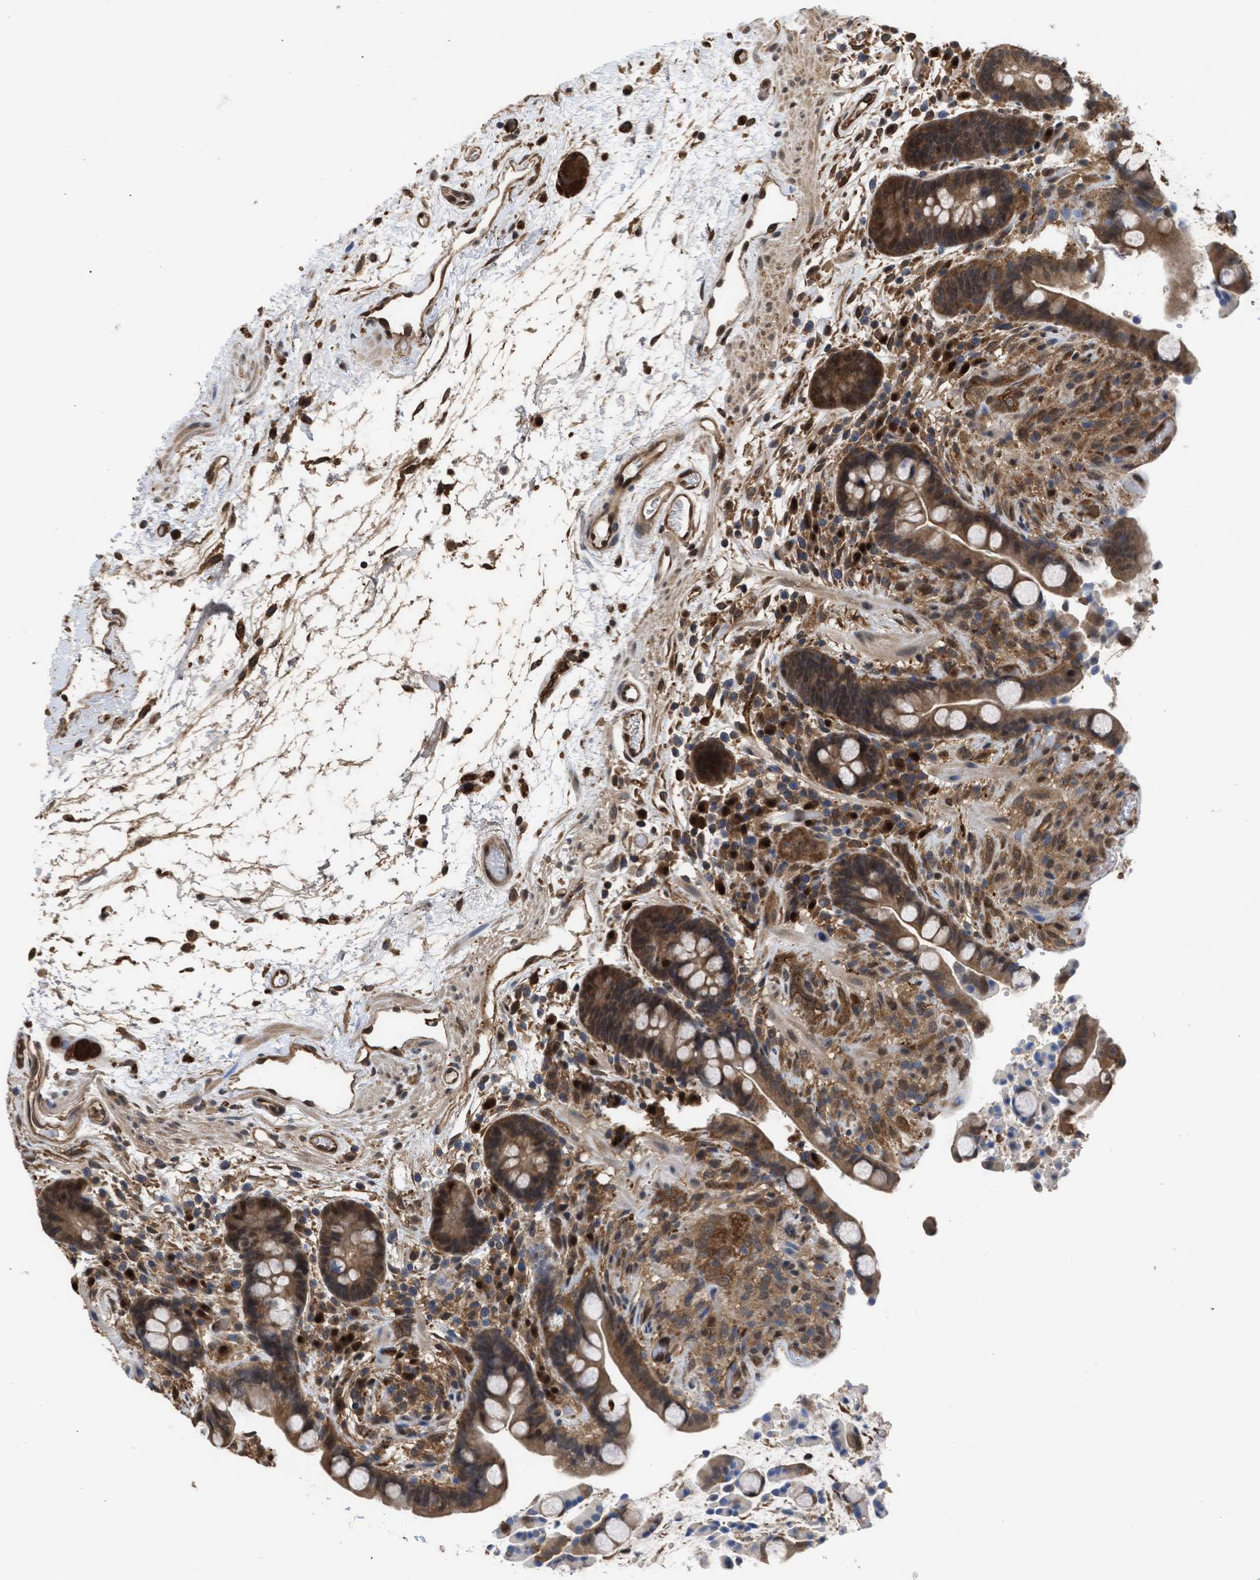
{"staining": {"intensity": "strong", "quantity": ">75%", "location": "cytoplasmic/membranous"}, "tissue": "colon", "cell_type": "Endothelial cells", "image_type": "normal", "snomed": [{"axis": "morphology", "description": "Normal tissue, NOS"}, {"axis": "topography", "description": "Colon"}], "caption": "The micrograph exhibits a brown stain indicating the presence of a protein in the cytoplasmic/membranous of endothelial cells in colon. Immunohistochemistry stains the protein in brown and the nuclei are stained blue.", "gene": "YWHAG", "patient": {"sex": "male", "age": 73}}